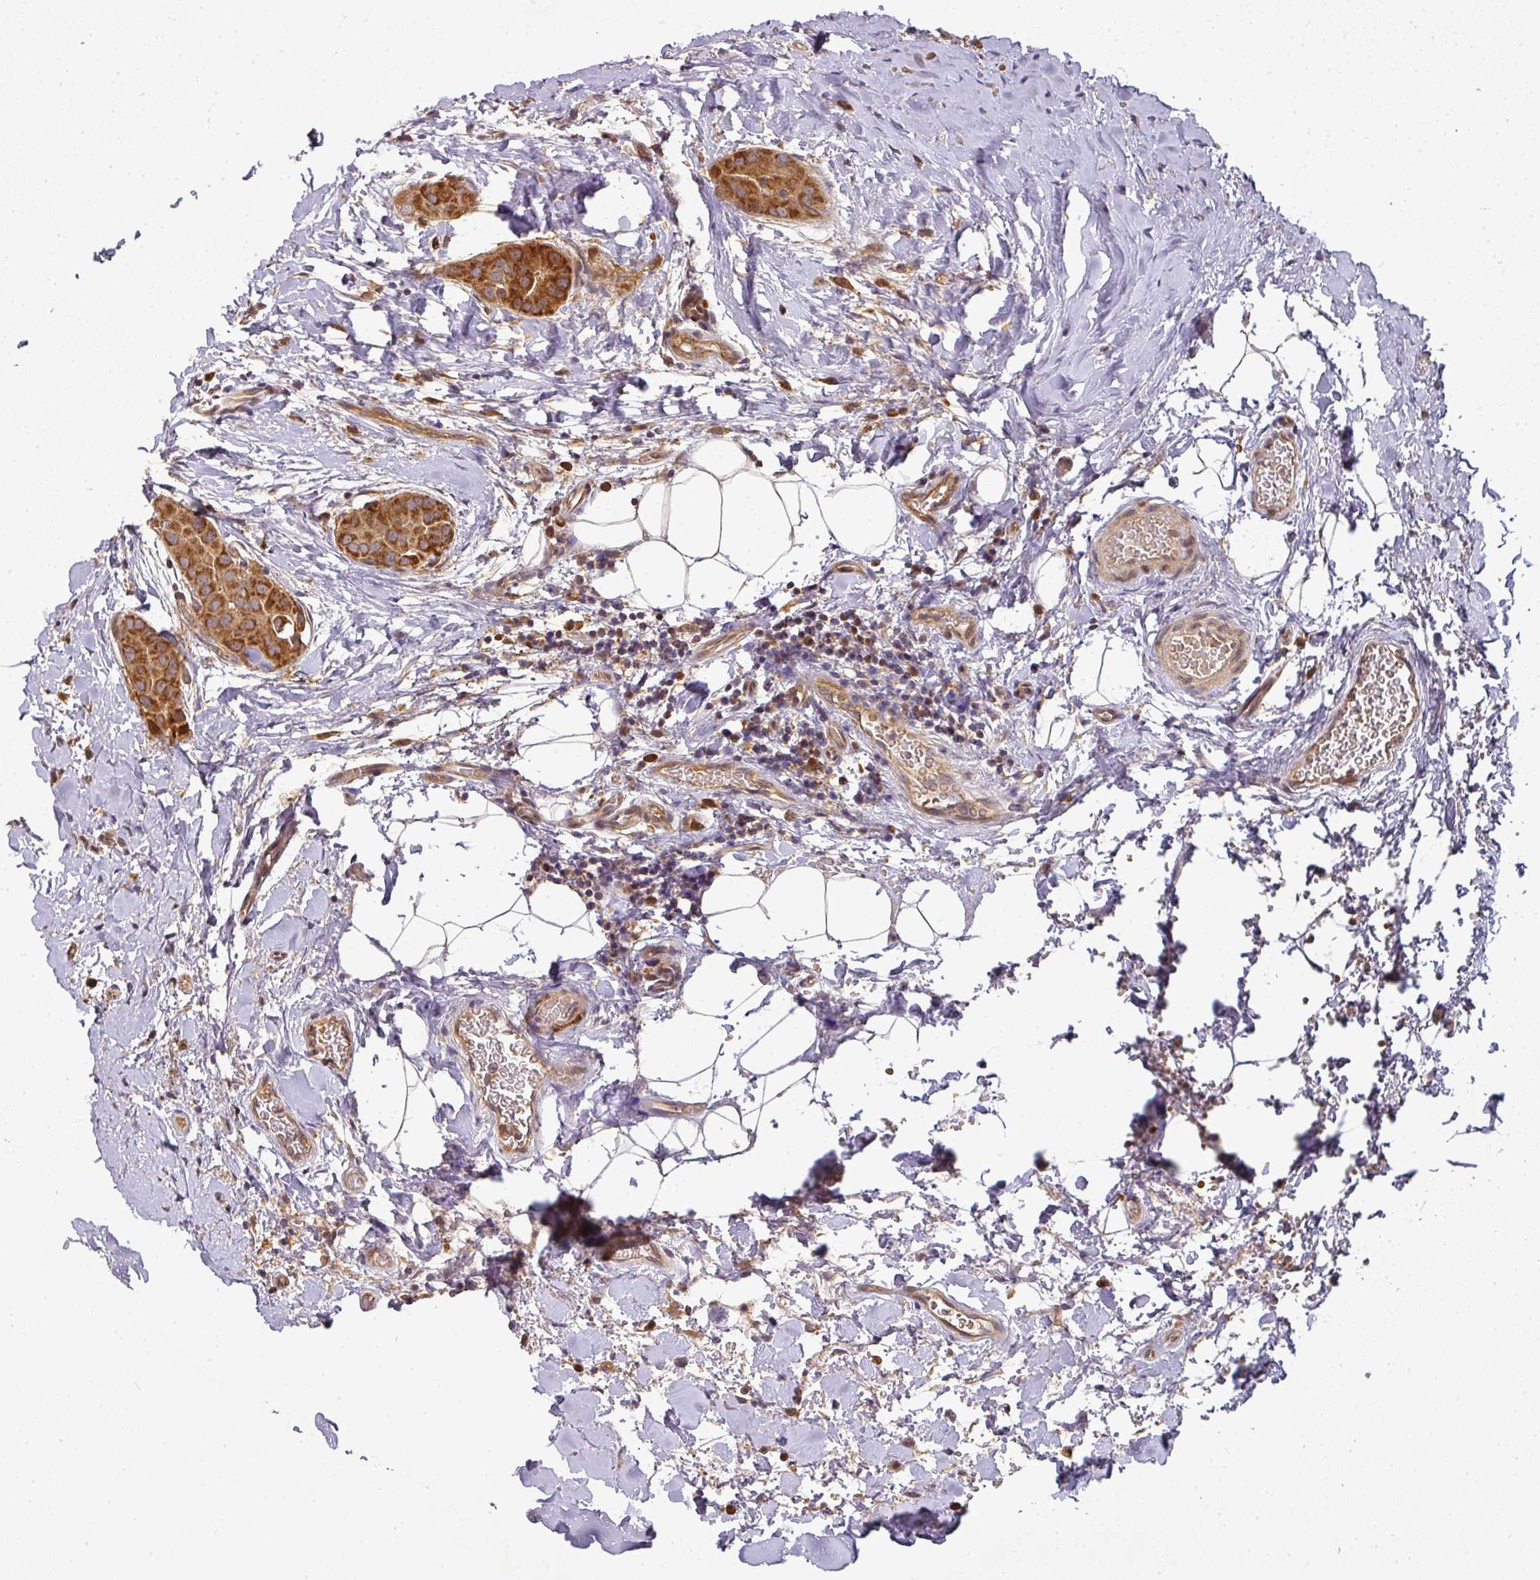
{"staining": {"intensity": "strong", "quantity": ">75%", "location": "cytoplasmic/membranous"}, "tissue": "thyroid cancer", "cell_type": "Tumor cells", "image_type": "cancer", "snomed": [{"axis": "morphology", "description": "Papillary adenocarcinoma, NOS"}, {"axis": "topography", "description": "Thyroid gland"}], "caption": "Immunohistochemistry (IHC) histopathology image of neoplastic tissue: thyroid cancer stained using immunohistochemistry (IHC) shows high levels of strong protein expression localized specifically in the cytoplasmic/membranous of tumor cells, appearing as a cytoplasmic/membranous brown color.", "gene": "MALSU1", "patient": {"sex": "male", "age": 33}}